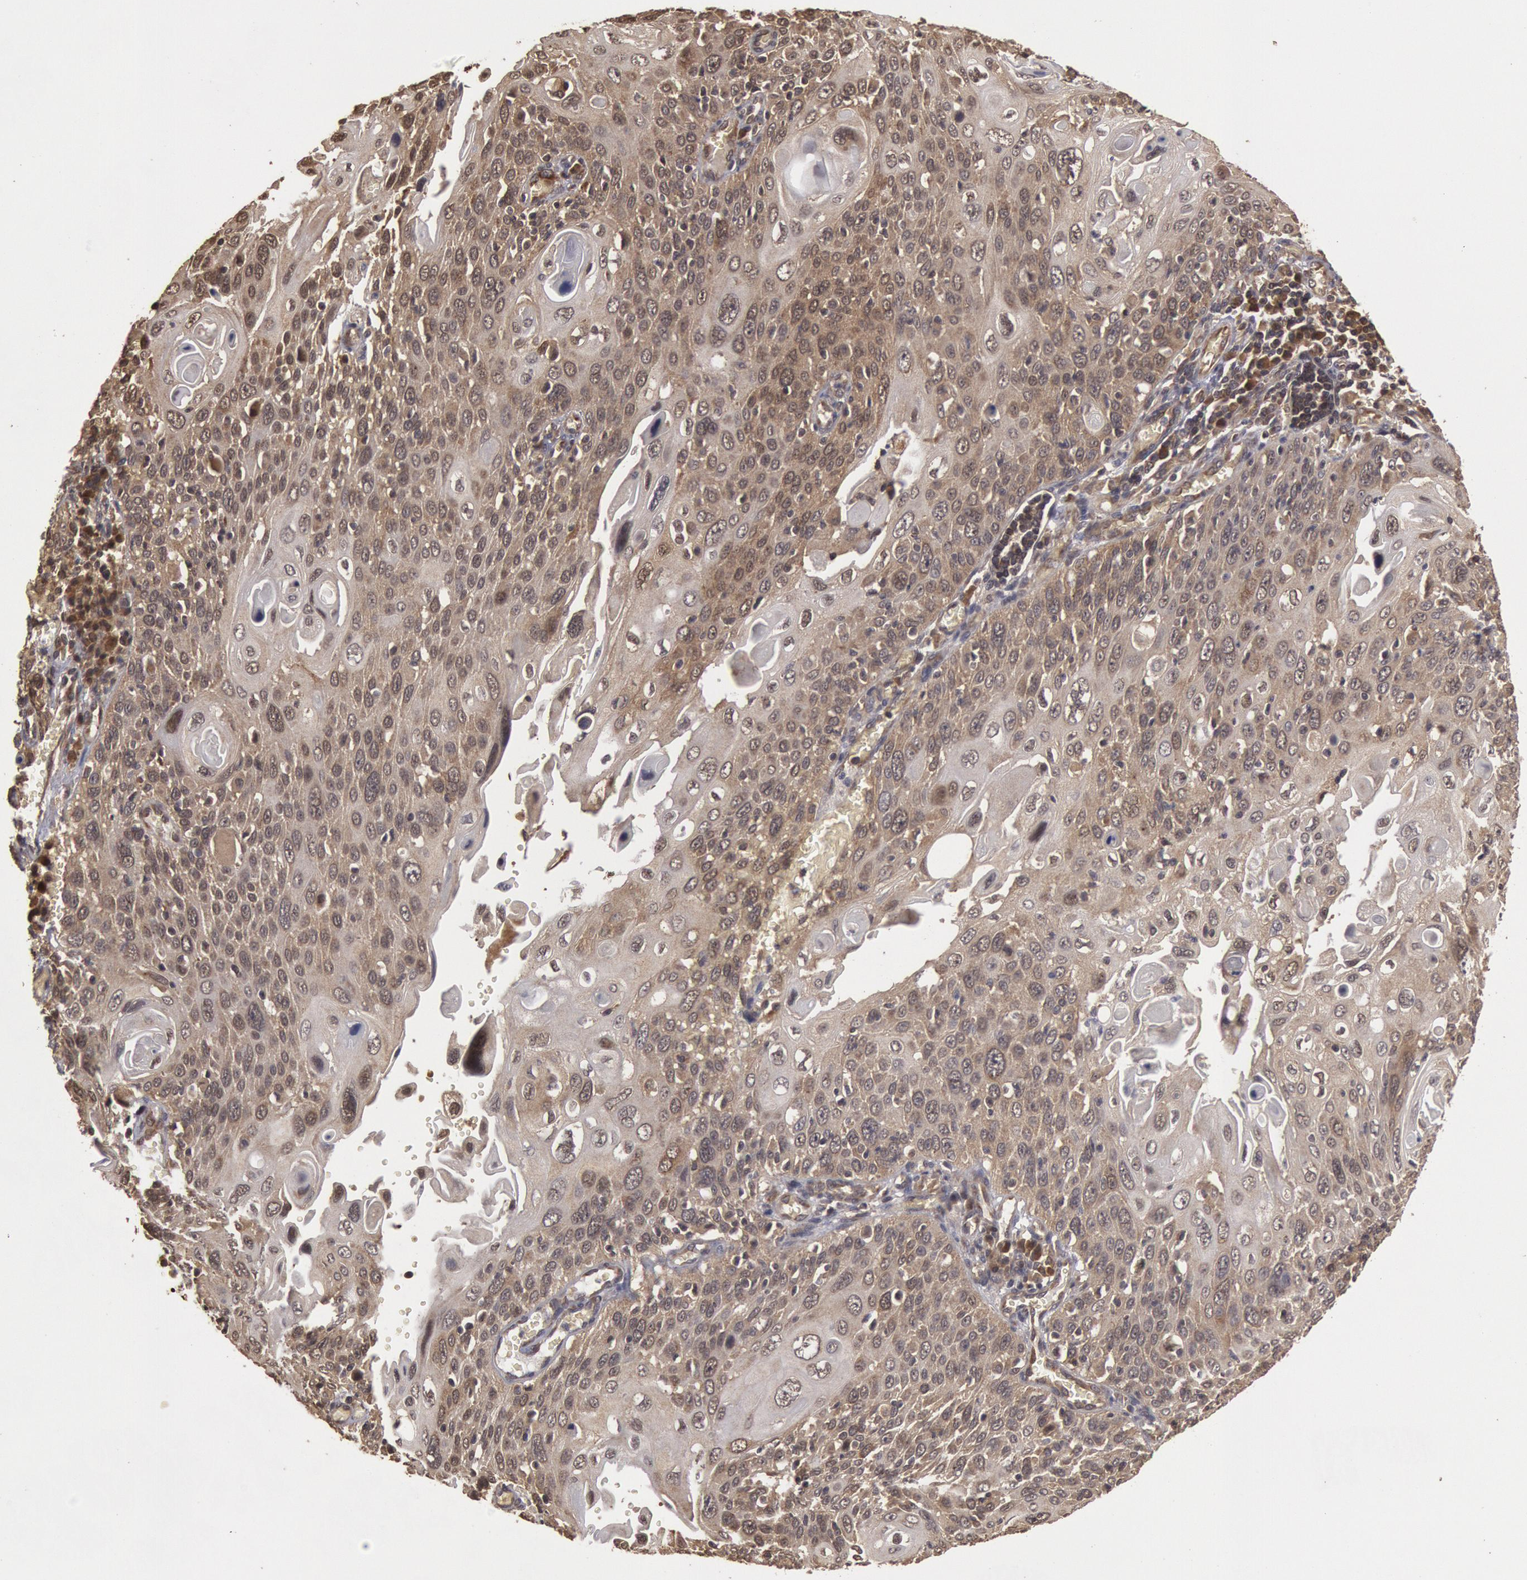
{"staining": {"intensity": "moderate", "quantity": ">75%", "location": "cytoplasmic/membranous,nuclear"}, "tissue": "cervical cancer", "cell_type": "Tumor cells", "image_type": "cancer", "snomed": [{"axis": "morphology", "description": "Squamous cell carcinoma, NOS"}, {"axis": "topography", "description": "Cervix"}], "caption": "A histopathology image showing moderate cytoplasmic/membranous and nuclear positivity in approximately >75% of tumor cells in cervical squamous cell carcinoma, as visualized by brown immunohistochemical staining.", "gene": "USP14", "patient": {"sex": "female", "age": 54}}